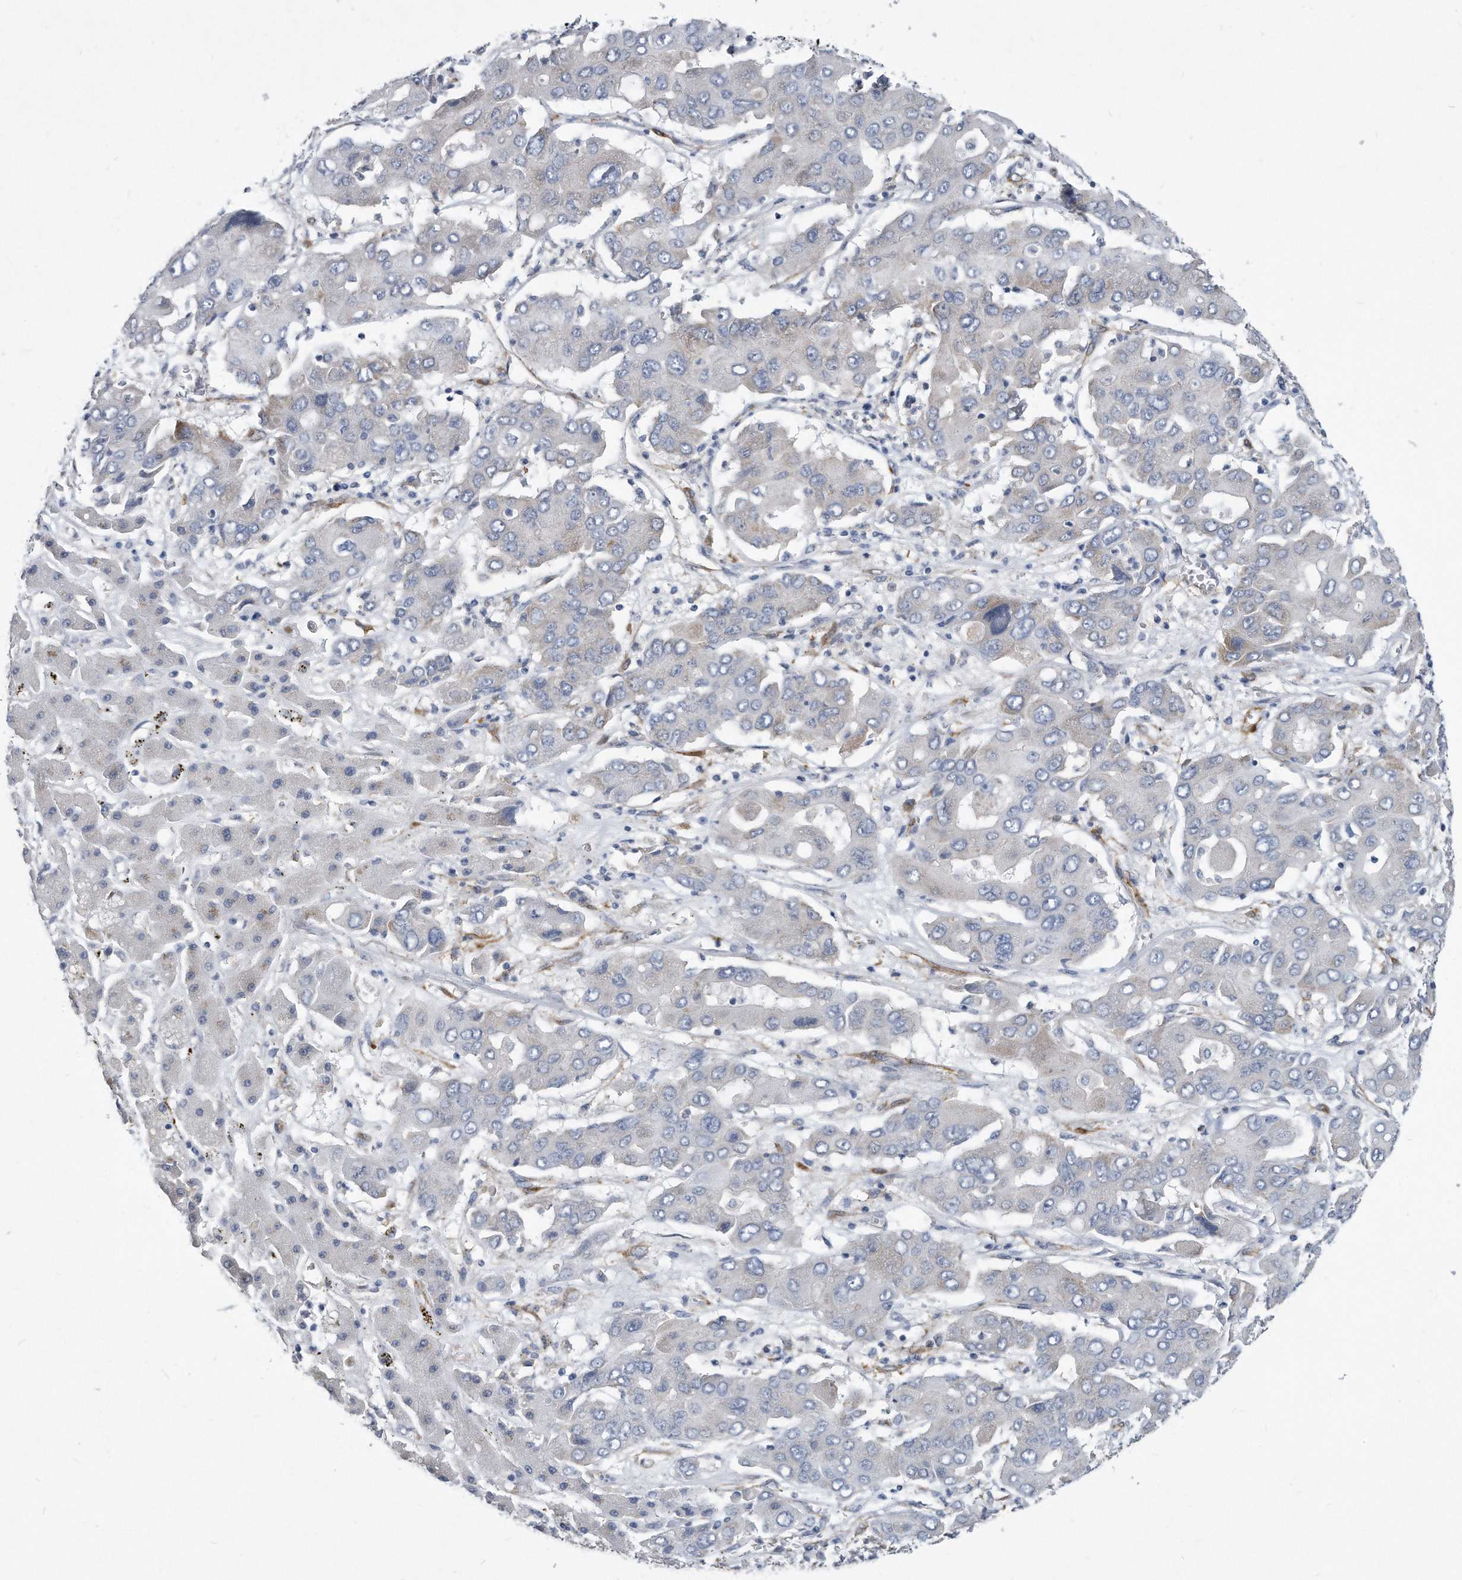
{"staining": {"intensity": "negative", "quantity": "none", "location": "none"}, "tissue": "liver cancer", "cell_type": "Tumor cells", "image_type": "cancer", "snomed": [{"axis": "morphology", "description": "Cholangiocarcinoma"}, {"axis": "topography", "description": "Liver"}], "caption": "This is an IHC image of liver cholangiocarcinoma. There is no expression in tumor cells.", "gene": "EIF2B4", "patient": {"sex": "male", "age": 67}}